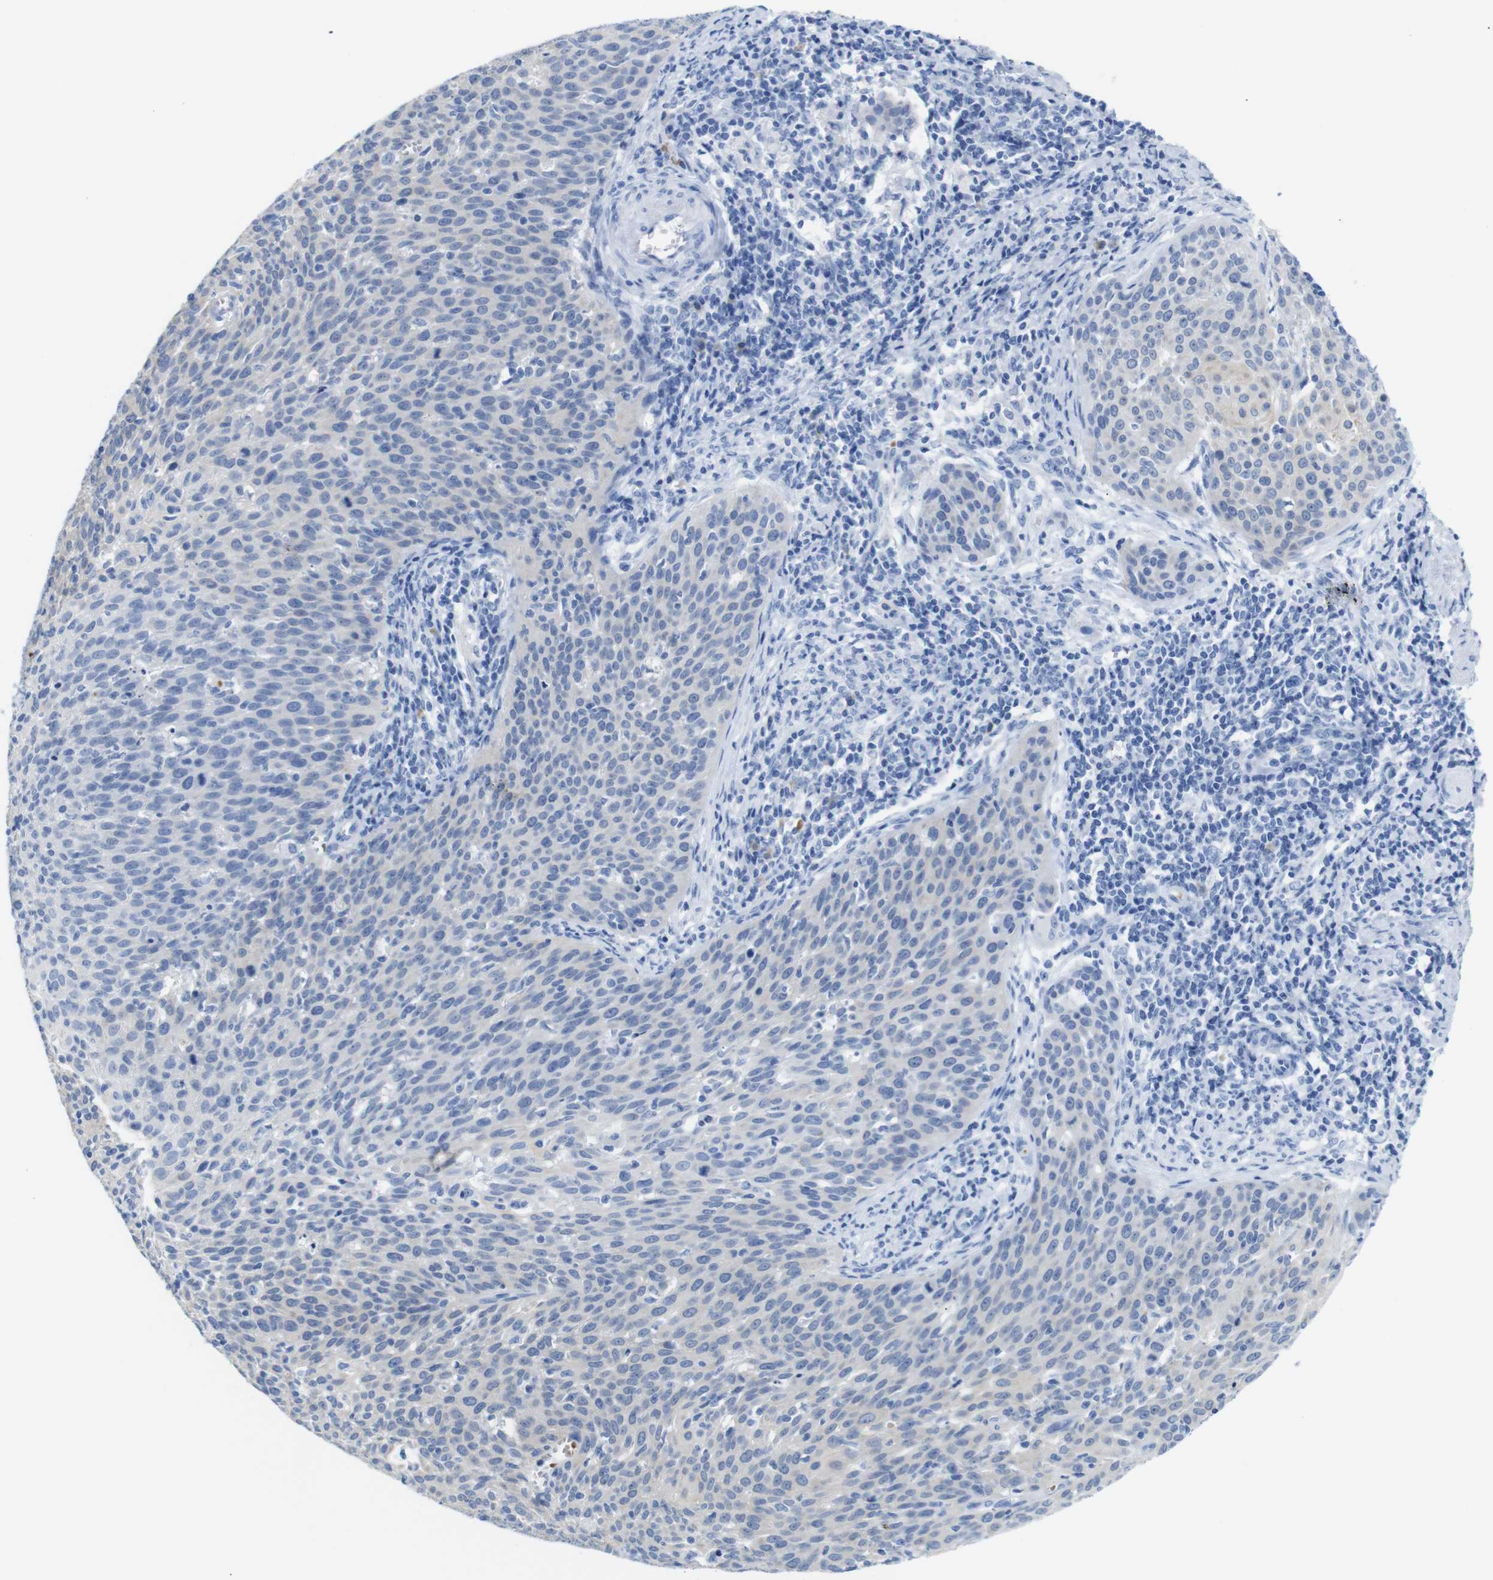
{"staining": {"intensity": "negative", "quantity": "none", "location": "none"}, "tissue": "cervical cancer", "cell_type": "Tumor cells", "image_type": "cancer", "snomed": [{"axis": "morphology", "description": "Squamous cell carcinoma, NOS"}, {"axis": "topography", "description": "Cervix"}], "caption": "Immunohistochemistry (IHC) image of human squamous cell carcinoma (cervical) stained for a protein (brown), which demonstrates no staining in tumor cells.", "gene": "ERVMER34-1", "patient": {"sex": "female", "age": 38}}